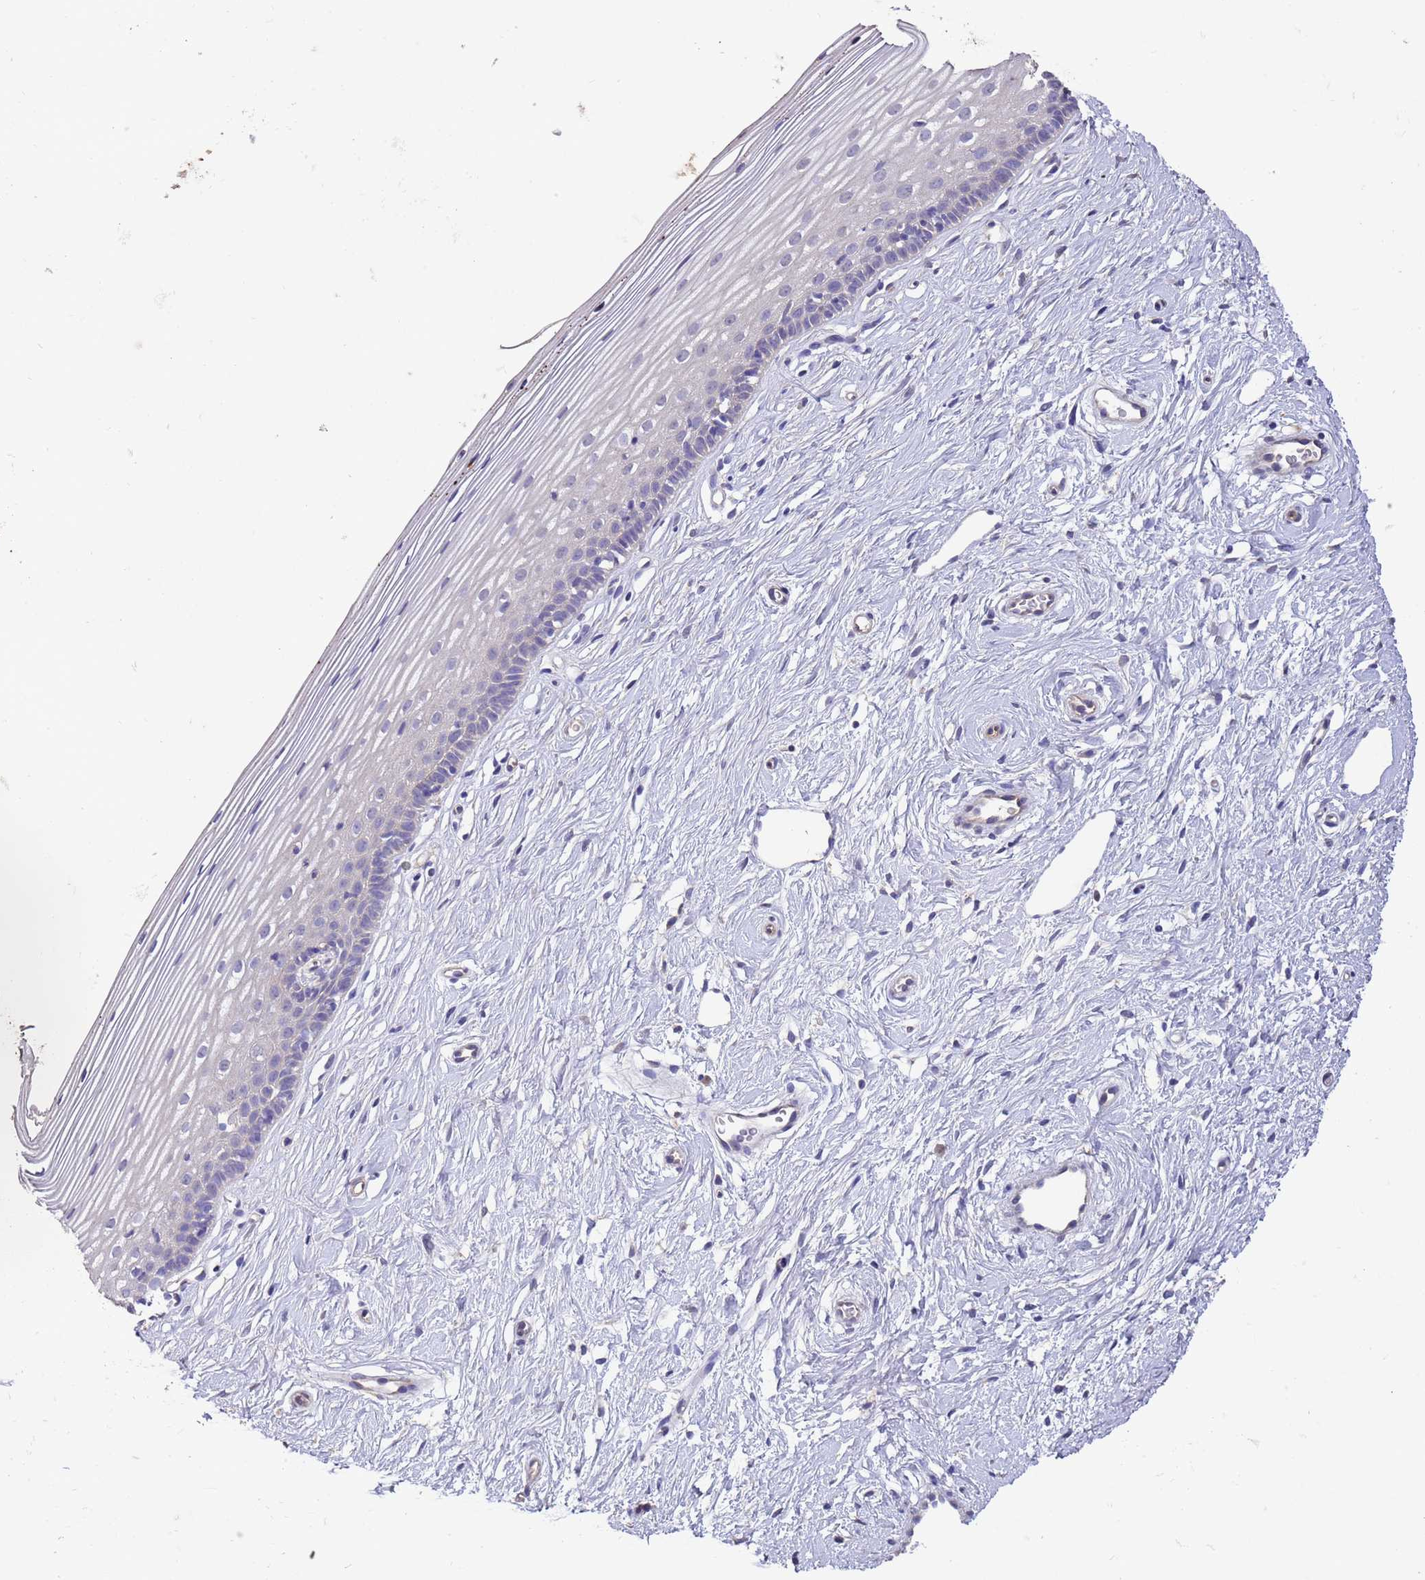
{"staining": {"intensity": "negative", "quantity": "none", "location": "none"}, "tissue": "cervix", "cell_type": "Glandular cells", "image_type": "normal", "snomed": [{"axis": "morphology", "description": "Normal tissue, NOS"}, {"axis": "topography", "description": "Cervix"}], "caption": "Photomicrograph shows no protein positivity in glandular cells of normal cervix. (Brightfield microscopy of DAB (3,3'-diaminobenzidine) immunohistochemistry at high magnification).", "gene": "NPHP1", "patient": {"sex": "female", "age": 40}}